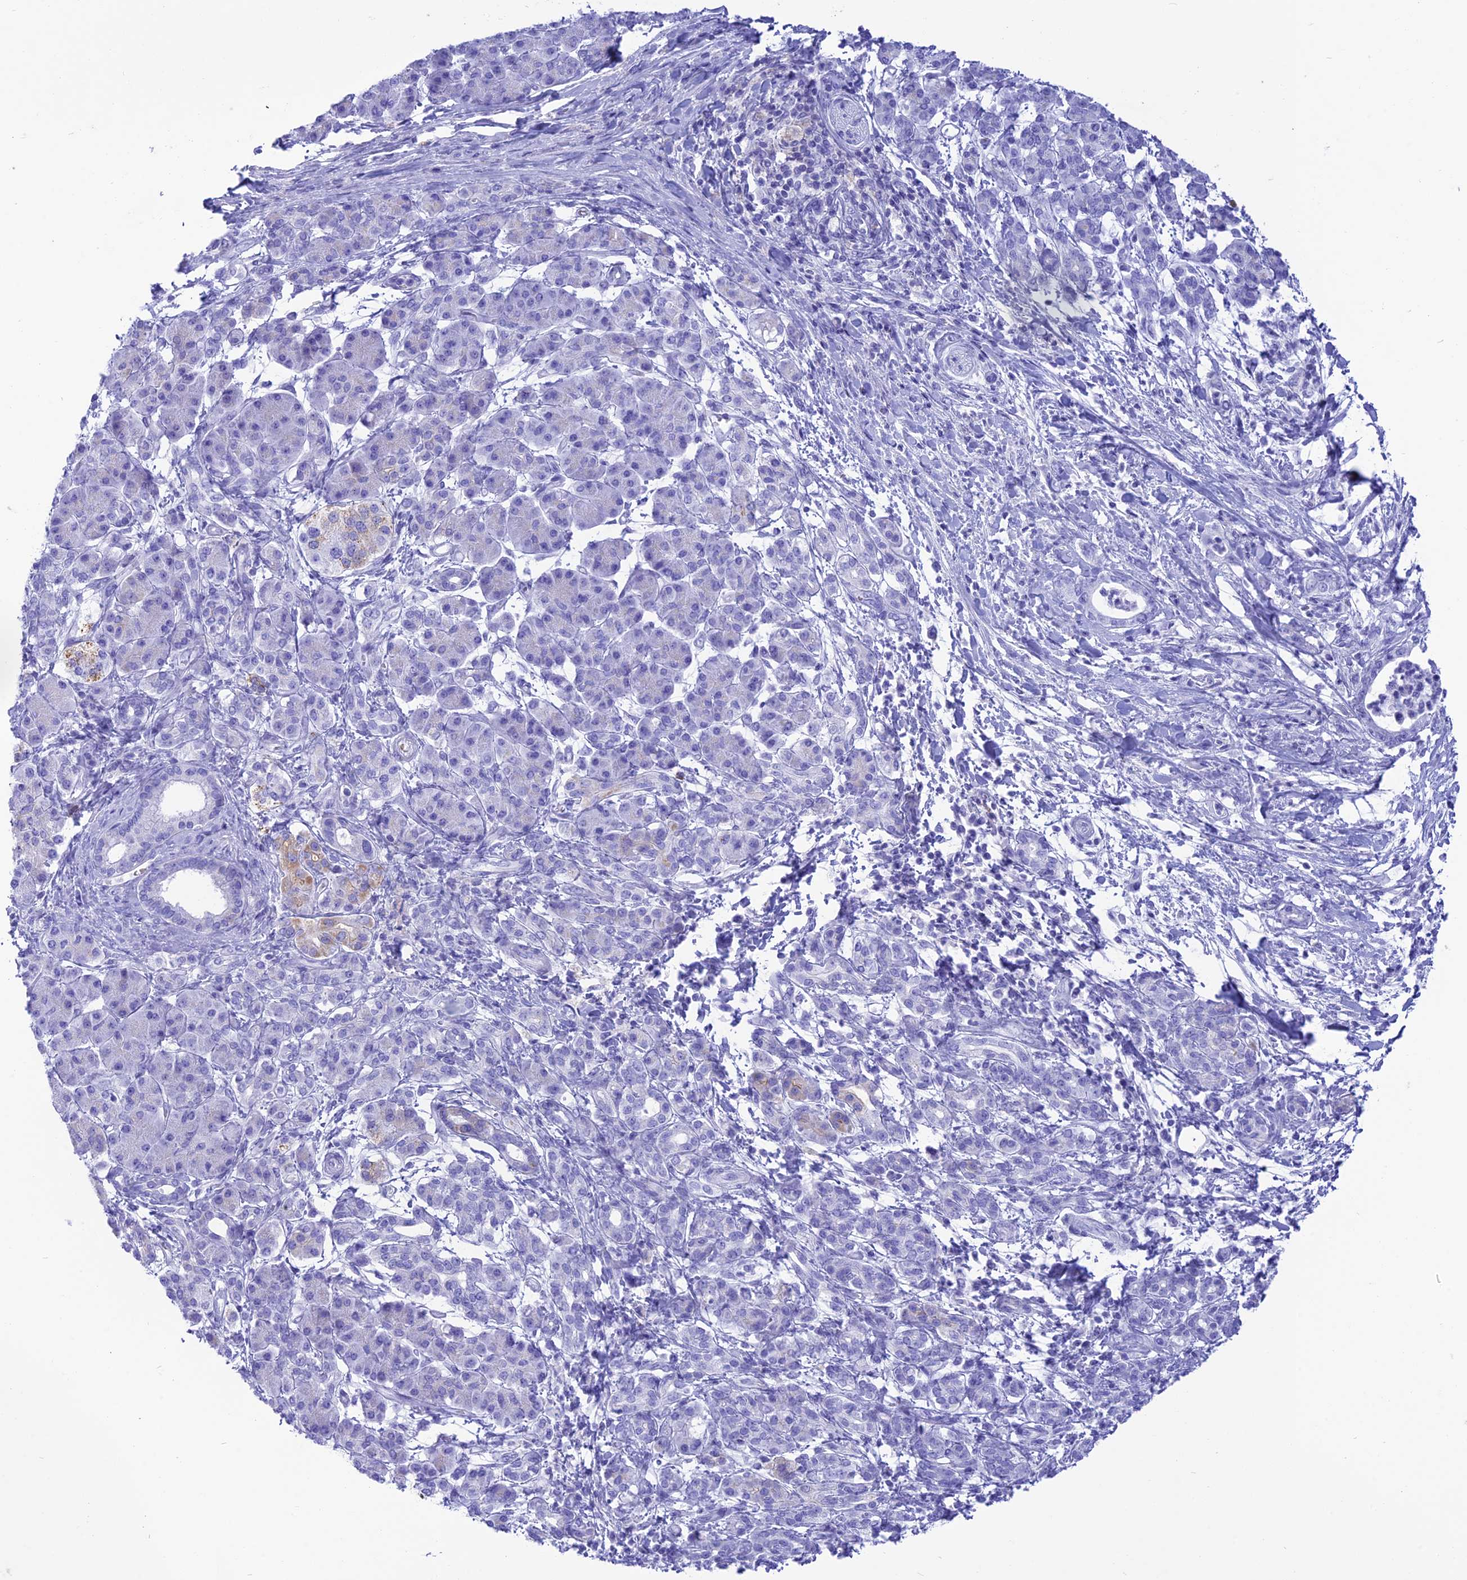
{"staining": {"intensity": "negative", "quantity": "none", "location": "none"}, "tissue": "pancreatic cancer", "cell_type": "Tumor cells", "image_type": "cancer", "snomed": [{"axis": "morphology", "description": "Normal tissue, NOS"}, {"axis": "morphology", "description": "Adenocarcinoma, NOS"}, {"axis": "topography", "description": "Pancreas"}], "caption": "Immunohistochemical staining of human adenocarcinoma (pancreatic) displays no significant positivity in tumor cells.", "gene": "GLYATL1", "patient": {"sex": "female", "age": 55}}